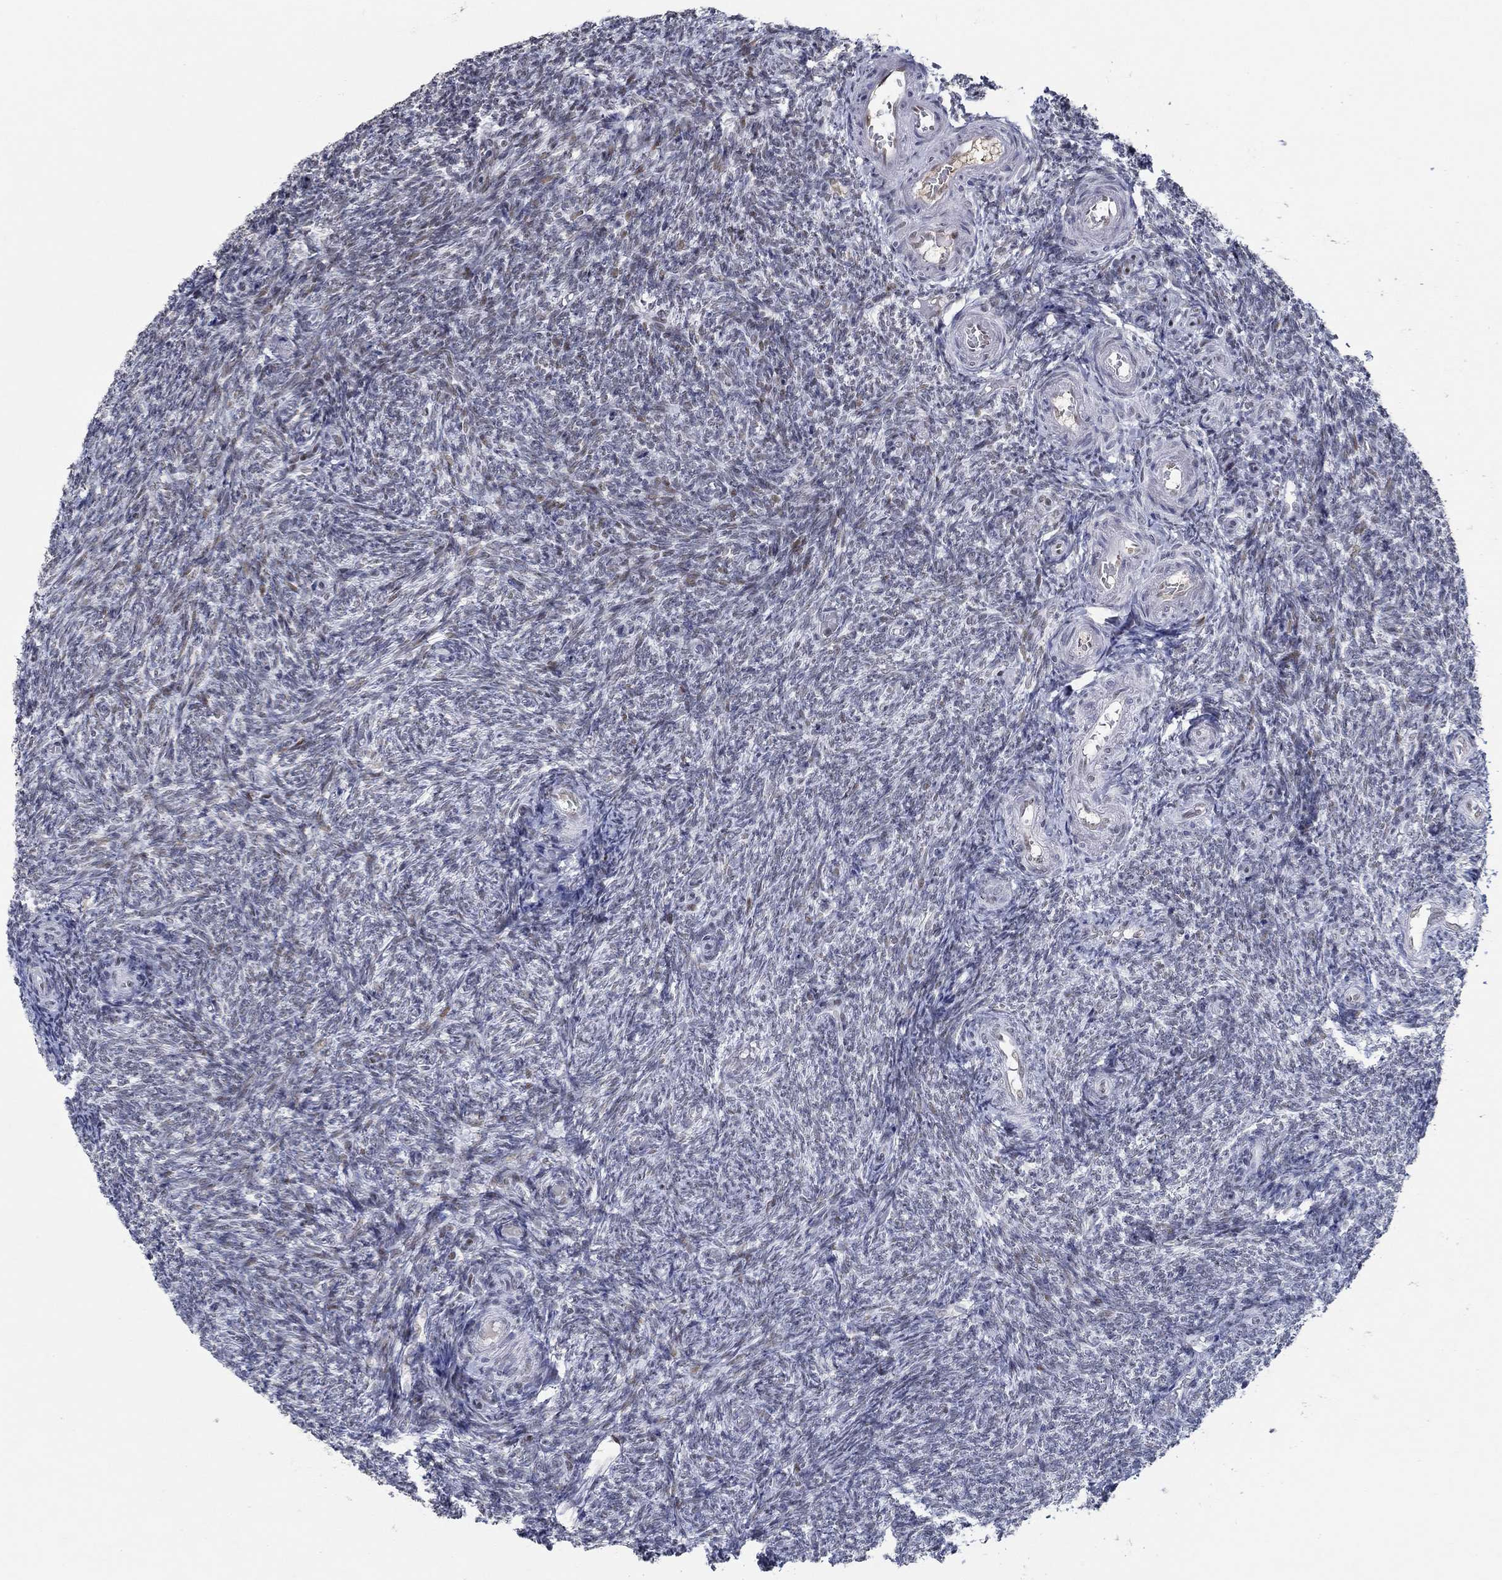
{"staining": {"intensity": "negative", "quantity": "none", "location": "none"}, "tissue": "ovary", "cell_type": "Follicle cells", "image_type": "normal", "snomed": [{"axis": "morphology", "description": "Normal tissue, NOS"}, {"axis": "topography", "description": "Ovary"}], "caption": "Follicle cells show no significant staining in unremarkable ovary. (Brightfield microscopy of DAB immunohistochemistry (IHC) at high magnification).", "gene": "GATA2", "patient": {"sex": "female", "age": 39}}